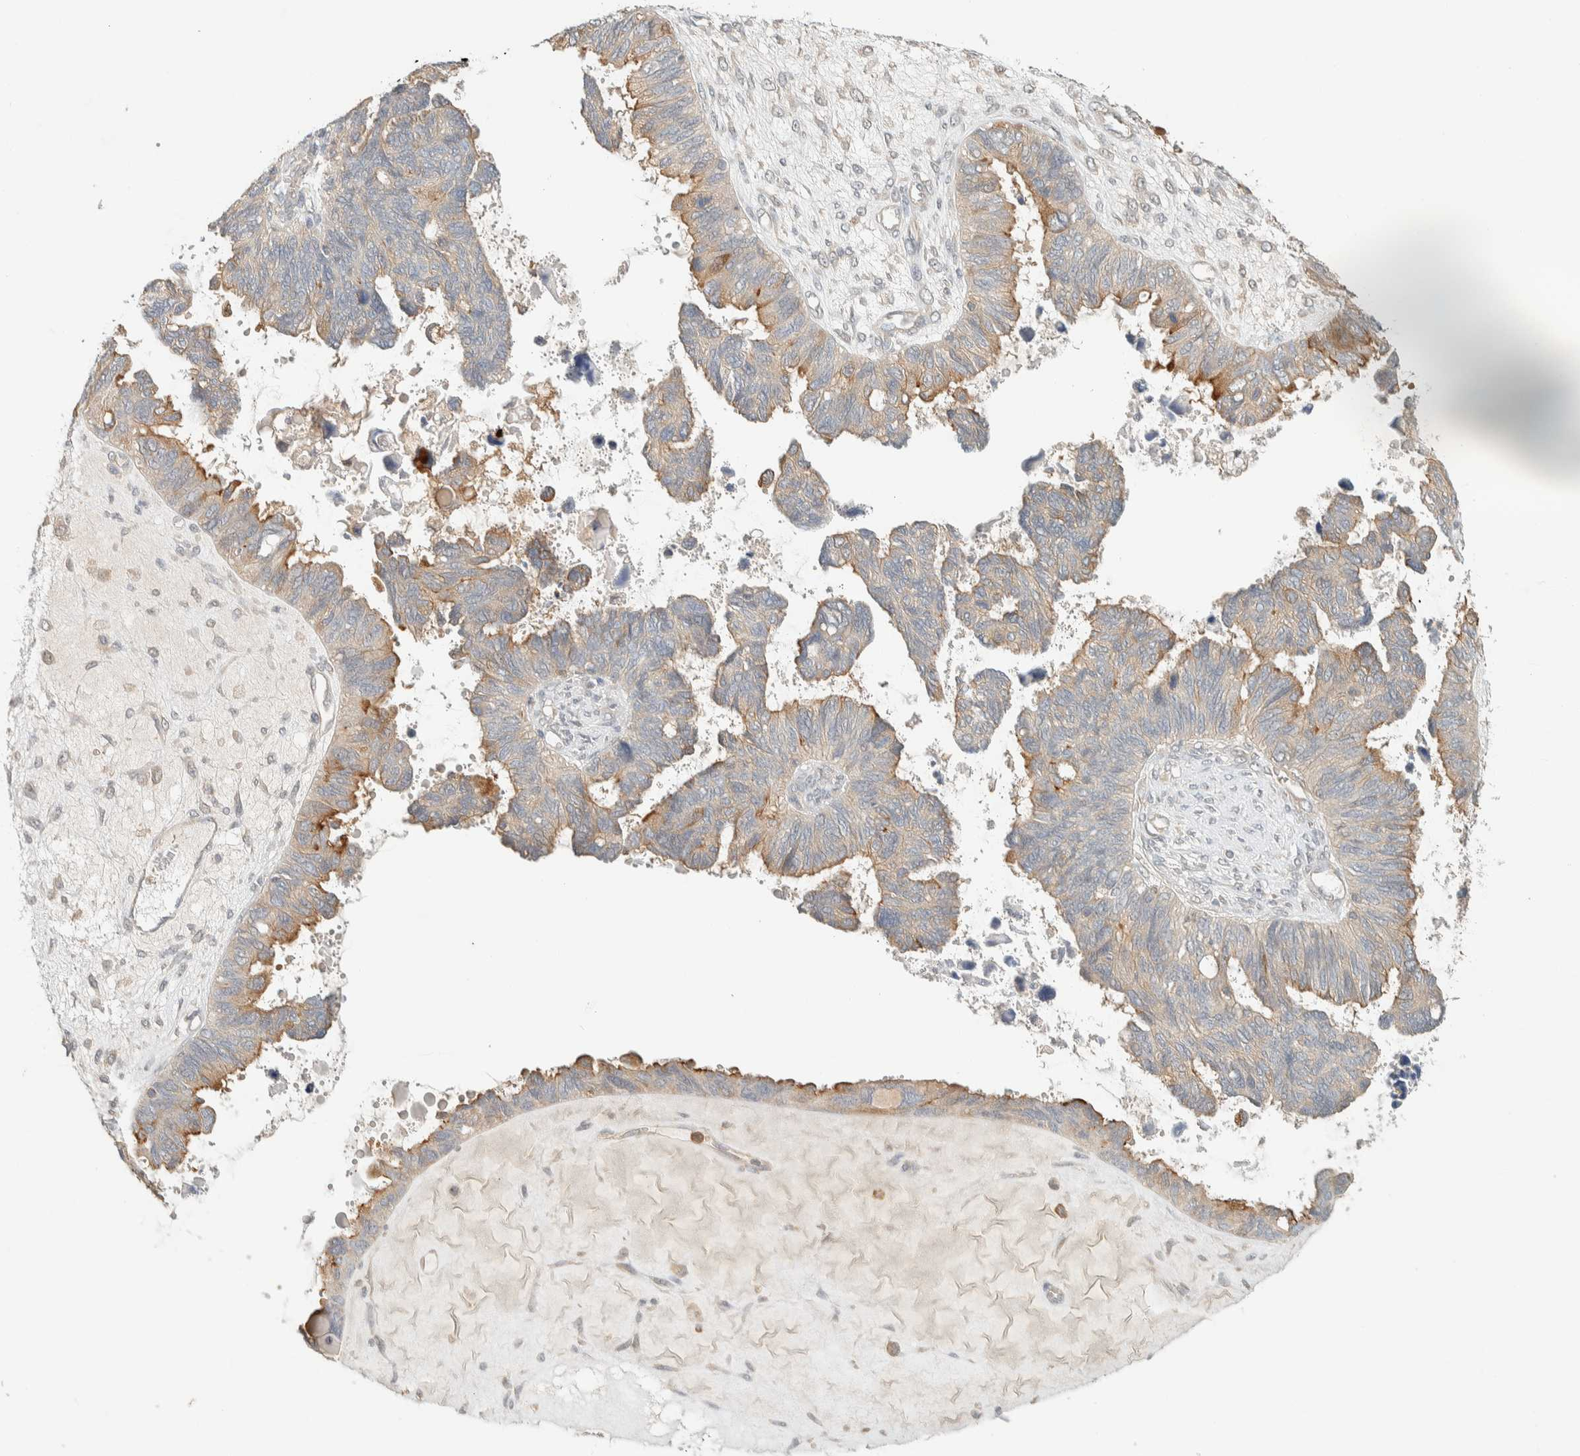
{"staining": {"intensity": "moderate", "quantity": "25%-75%", "location": "cytoplasmic/membranous"}, "tissue": "ovarian cancer", "cell_type": "Tumor cells", "image_type": "cancer", "snomed": [{"axis": "morphology", "description": "Cystadenocarcinoma, serous, NOS"}, {"axis": "topography", "description": "Ovary"}], "caption": "Human ovarian serous cystadenocarcinoma stained for a protein (brown) displays moderate cytoplasmic/membranous positive positivity in approximately 25%-75% of tumor cells.", "gene": "RAB11FIP1", "patient": {"sex": "female", "age": 79}}